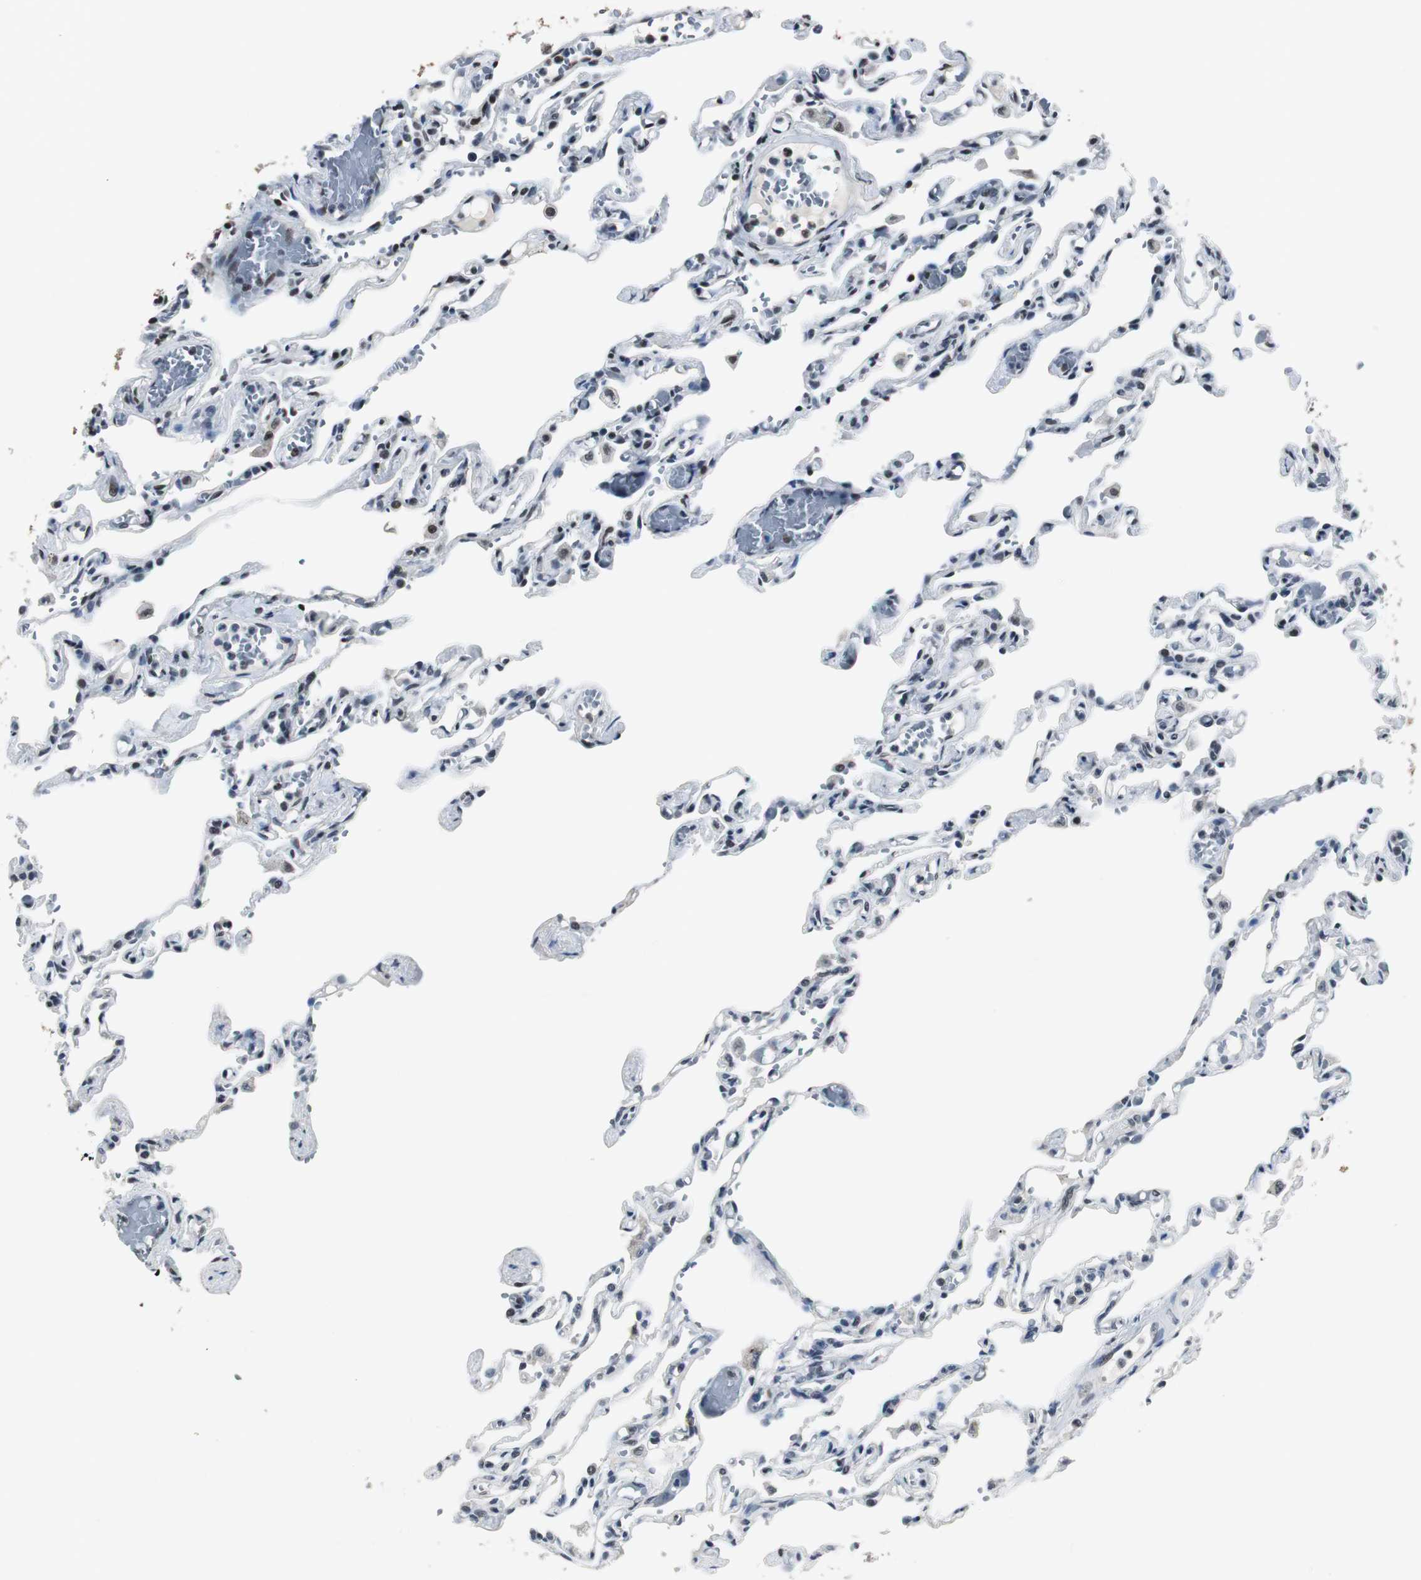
{"staining": {"intensity": "strong", "quantity": ">75%", "location": "nuclear"}, "tissue": "lung", "cell_type": "Alveolar cells", "image_type": "normal", "snomed": [{"axis": "morphology", "description": "Normal tissue, NOS"}, {"axis": "topography", "description": "Lung"}], "caption": "A high amount of strong nuclear expression is seen in approximately >75% of alveolar cells in normal lung.", "gene": "MKX", "patient": {"sex": "male", "age": 21}}